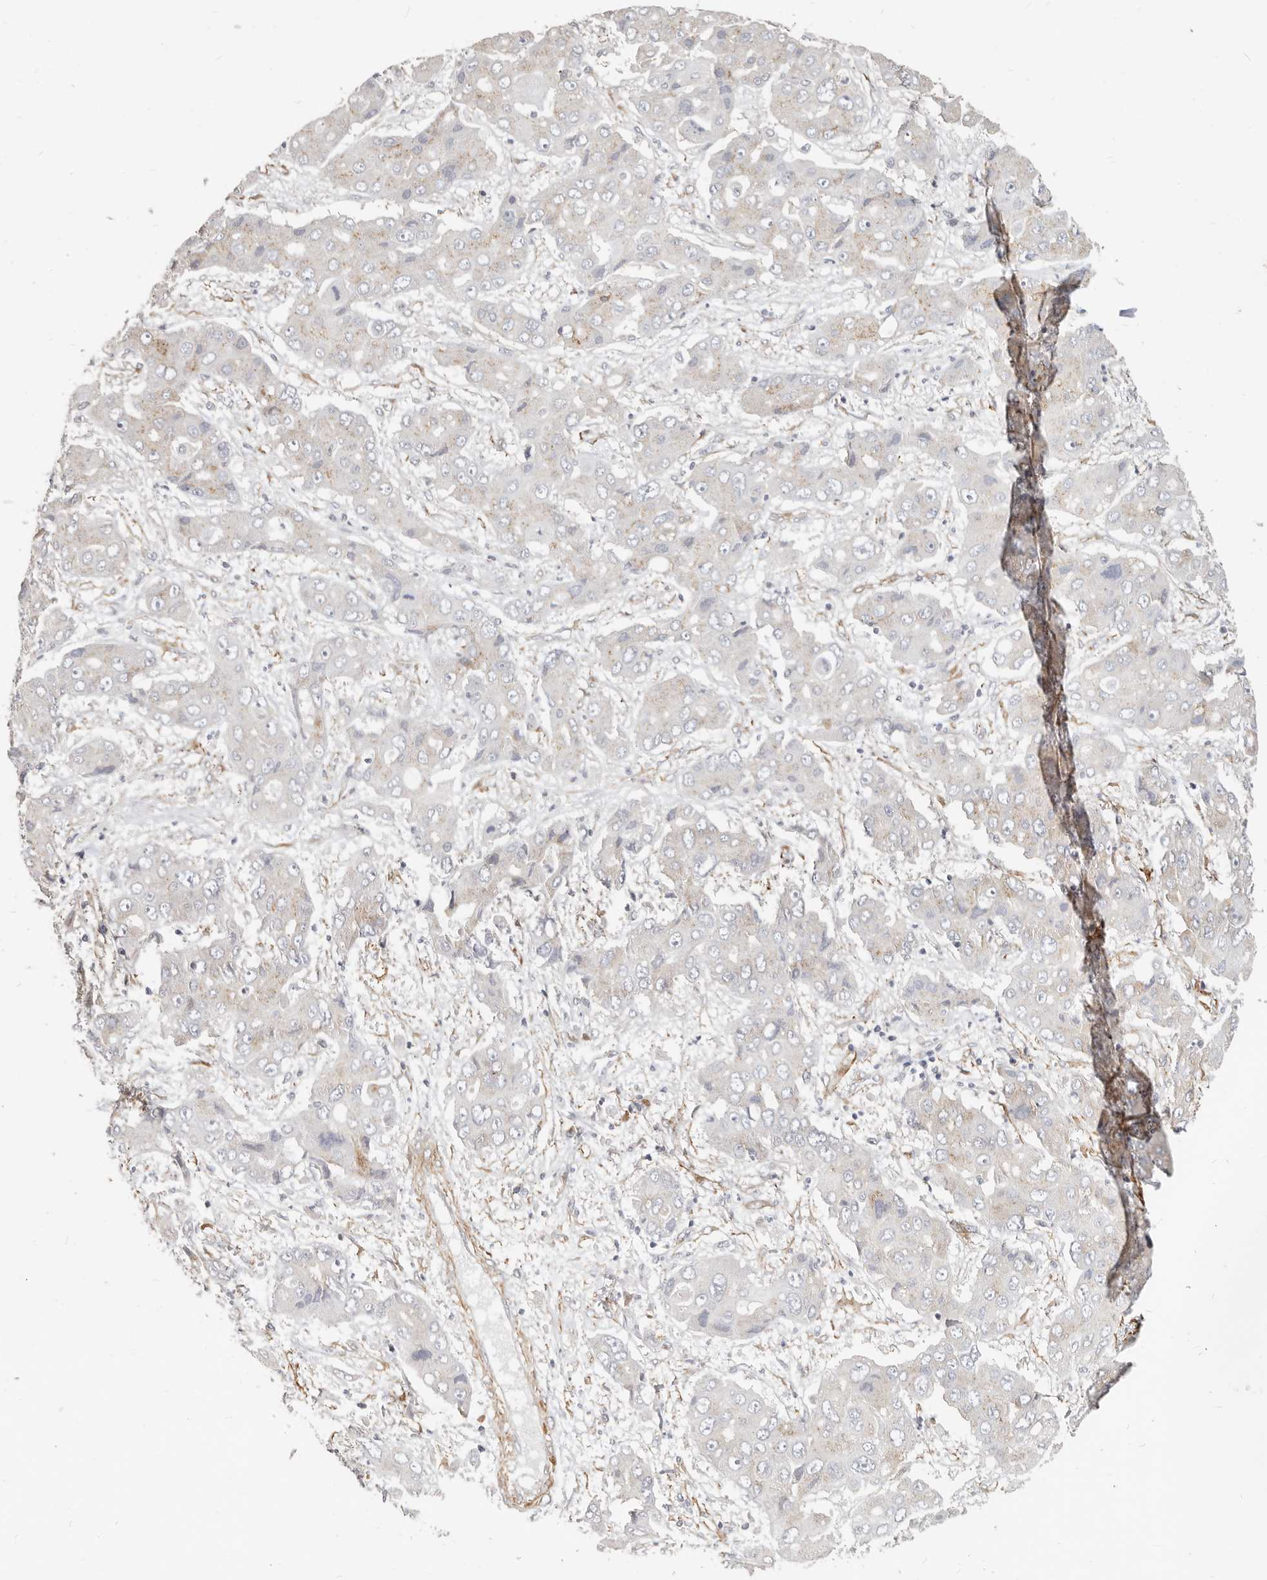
{"staining": {"intensity": "weak", "quantity": "25%-75%", "location": "cytoplasmic/membranous"}, "tissue": "liver cancer", "cell_type": "Tumor cells", "image_type": "cancer", "snomed": [{"axis": "morphology", "description": "Cholangiocarcinoma"}, {"axis": "topography", "description": "Liver"}], "caption": "Liver cholangiocarcinoma stained for a protein (brown) demonstrates weak cytoplasmic/membranous positive positivity in about 25%-75% of tumor cells.", "gene": "RABAC1", "patient": {"sex": "male", "age": 67}}